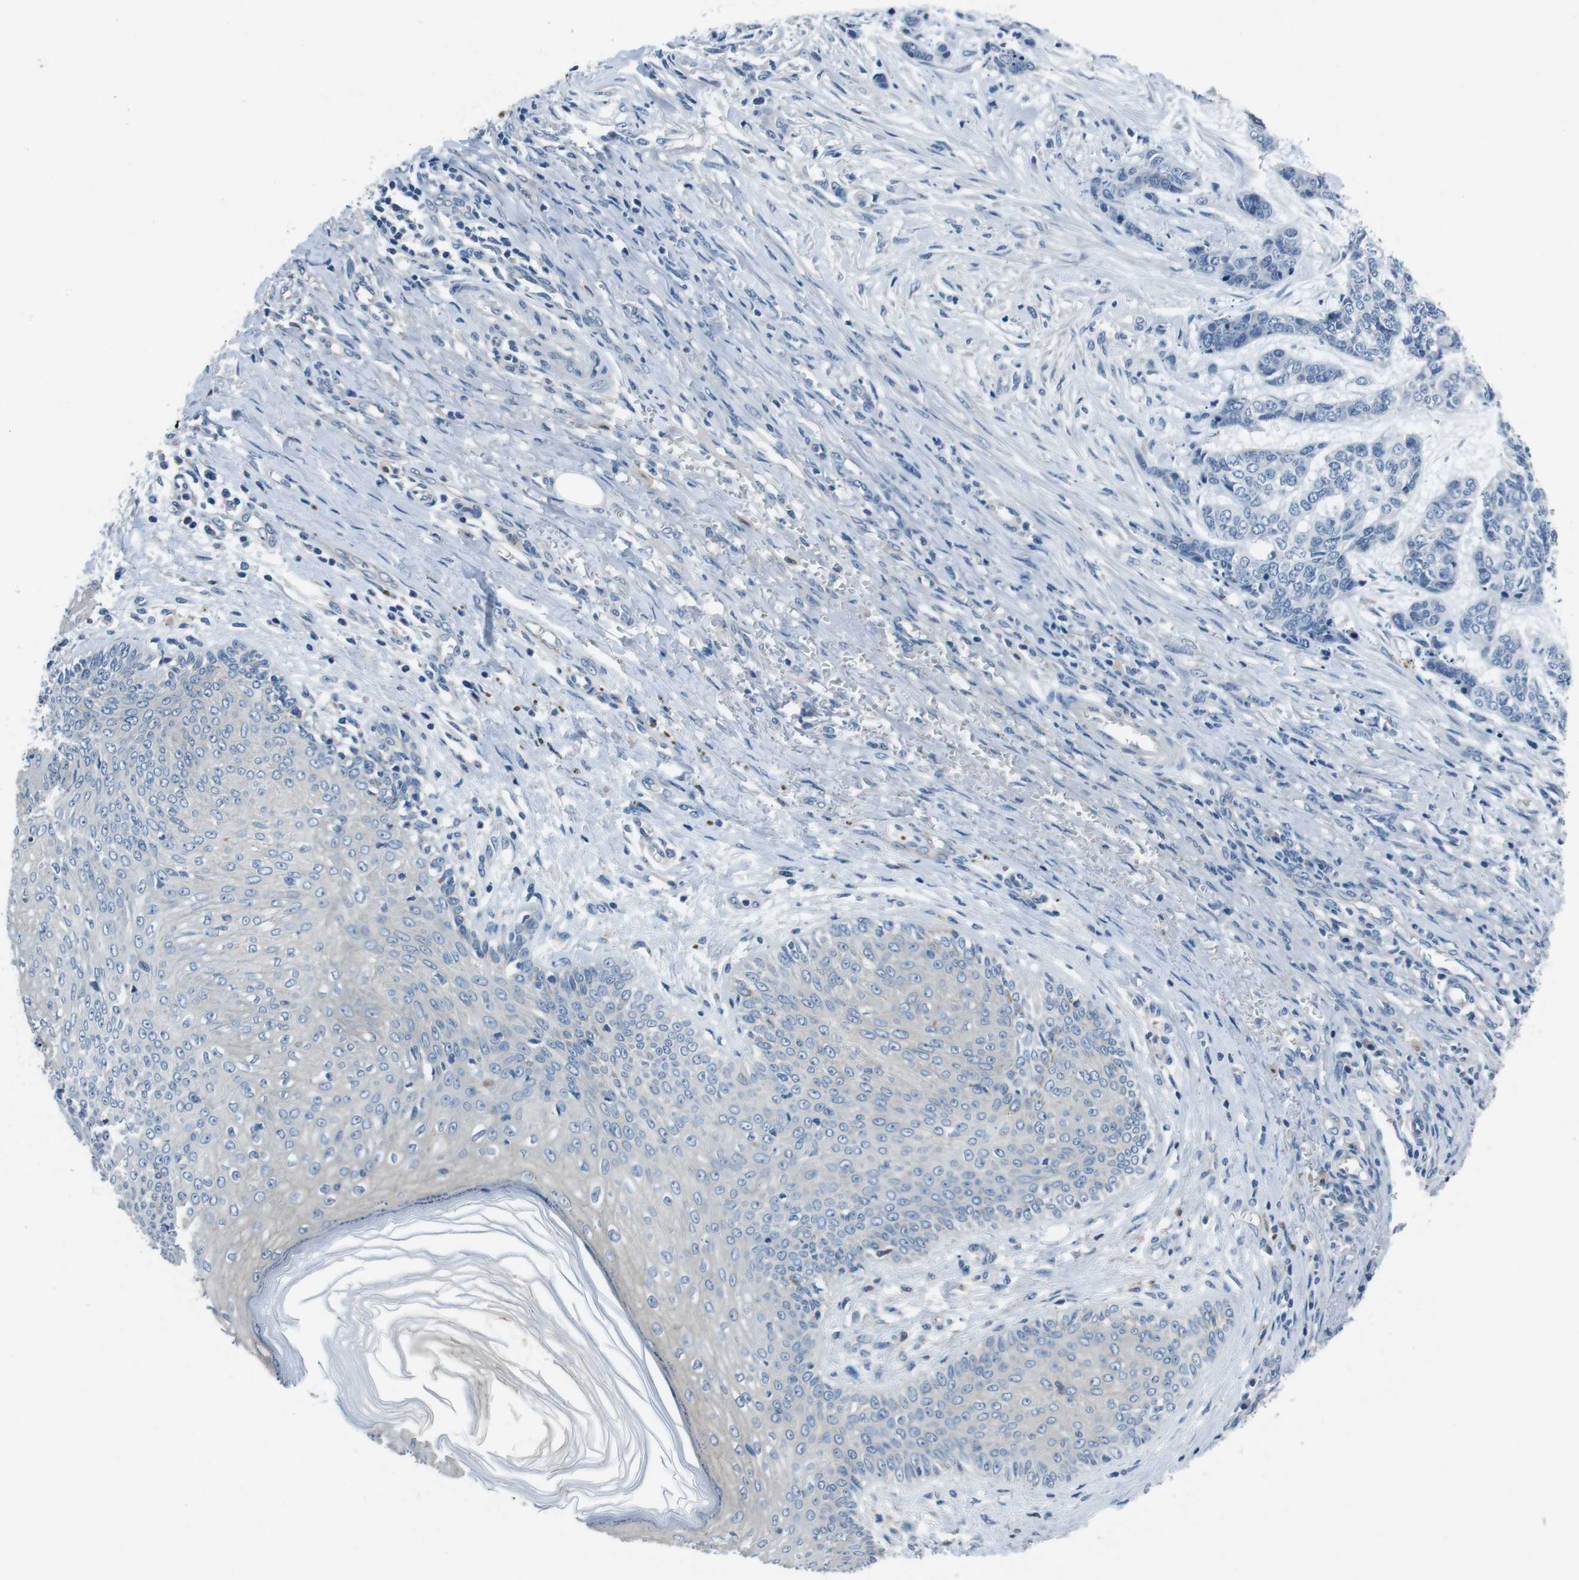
{"staining": {"intensity": "negative", "quantity": "none", "location": "none"}, "tissue": "skin cancer", "cell_type": "Tumor cells", "image_type": "cancer", "snomed": [{"axis": "morphology", "description": "Basal cell carcinoma"}, {"axis": "topography", "description": "Skin"}], "caption": "DAB (3,3'-diaminobenzidine) immunohistochemical staining of skin basal cell carcinoma demonstrates no significant staining in tumor cells. (DAB immunohistochemistry with hematoxylin counter stain).", "gene": "TULP3", "patient": {"sex": "female", "age": 64}}